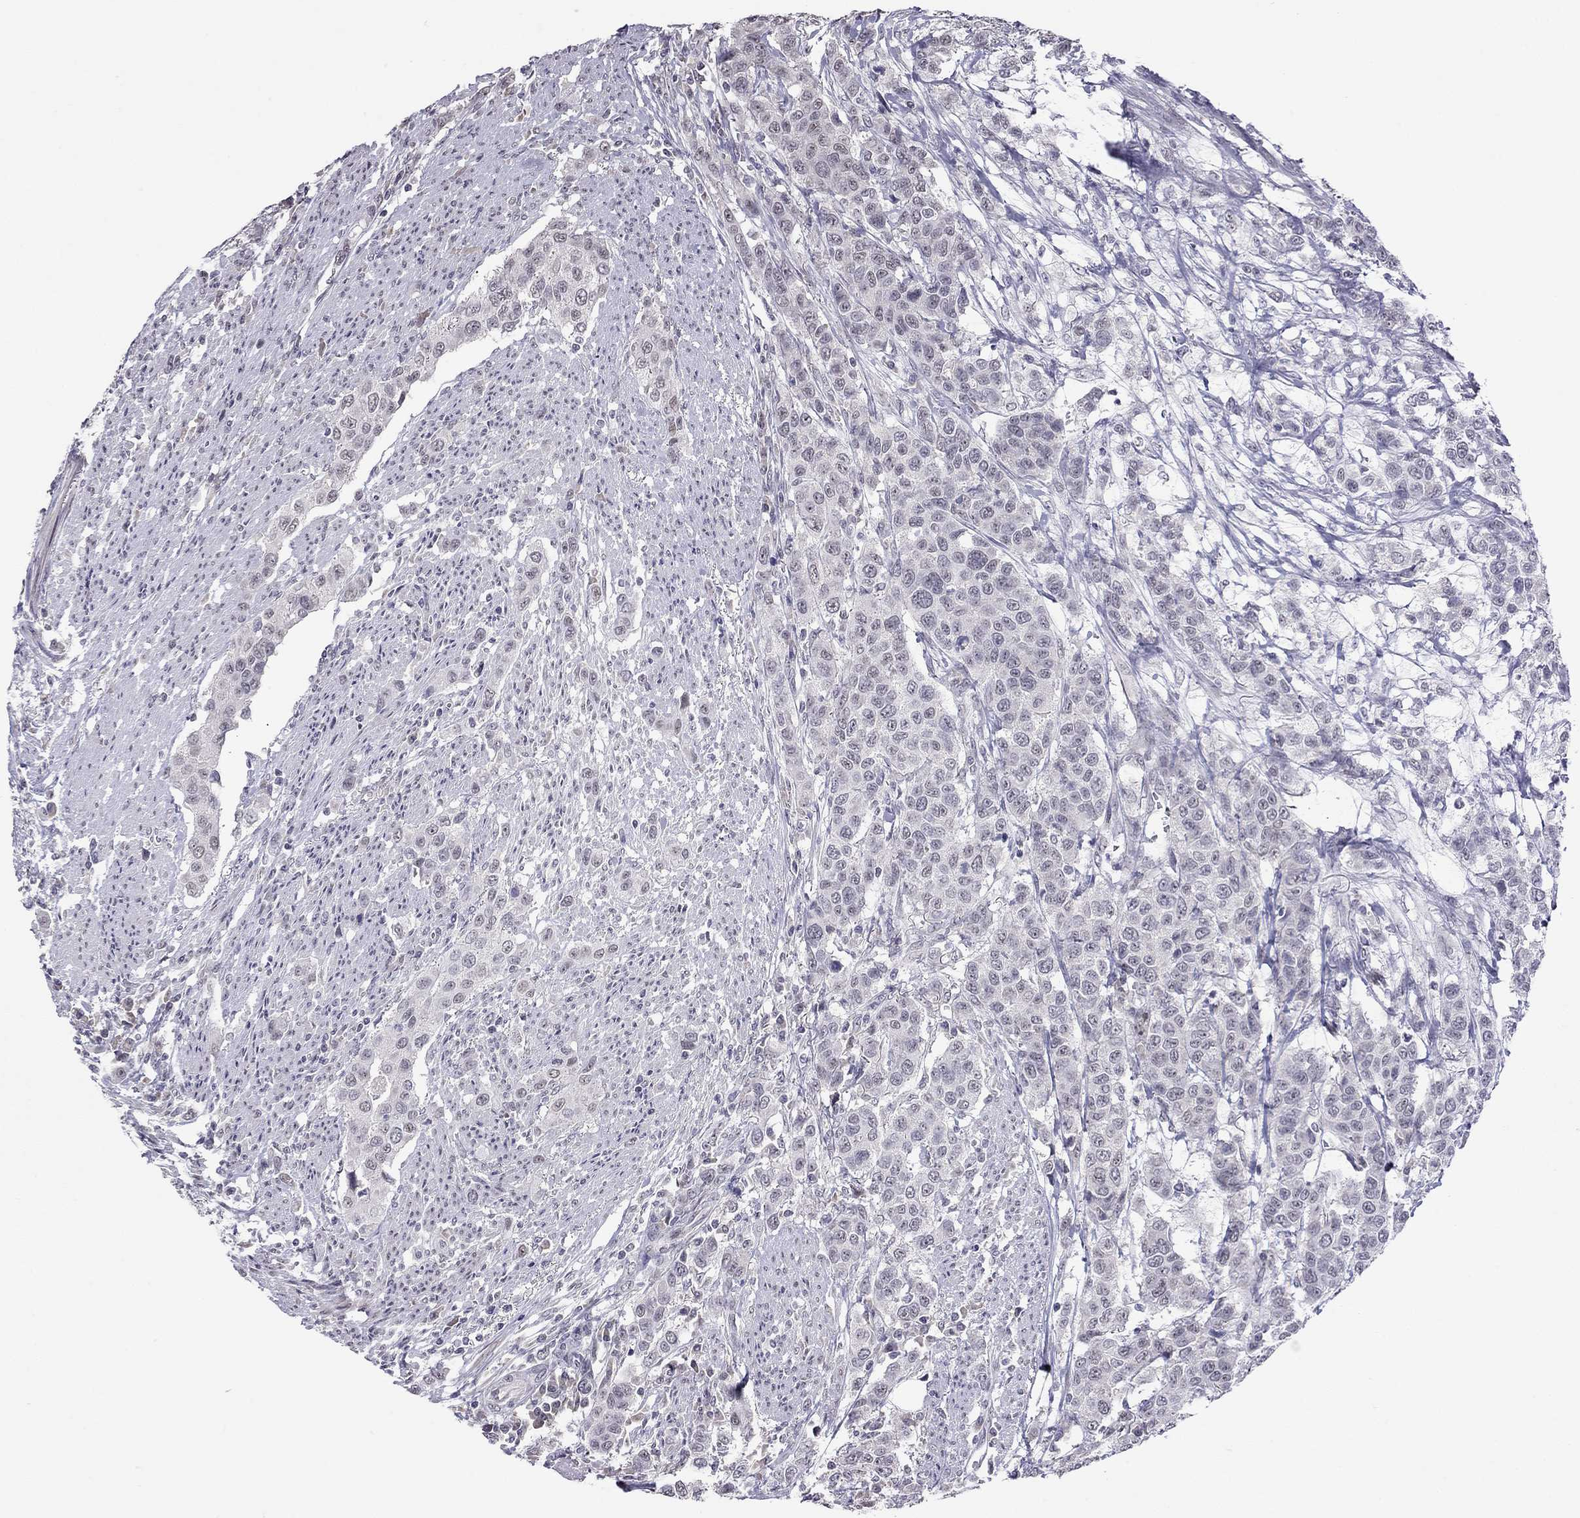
{"staining": {"intensity": "negative", "quantity": "none", "location": "none"}, "tissue": "urothelial cancer", "cell_type": "Tumor cells", "image_type": "cancer", "snomed": [{"axis": "morphology", "description": "Urothelial carcinoma, High grade"}, {"axis": "topography", "description": "Urinary bladder"}], "caption": "Human urothelial carcinoma (high-grade) stained for a protein using immunohistochemistry (IHC) exhibits no staining in tumor cells.", "gene": "HES5", "patient": {"sex": "female", "age": 58}}